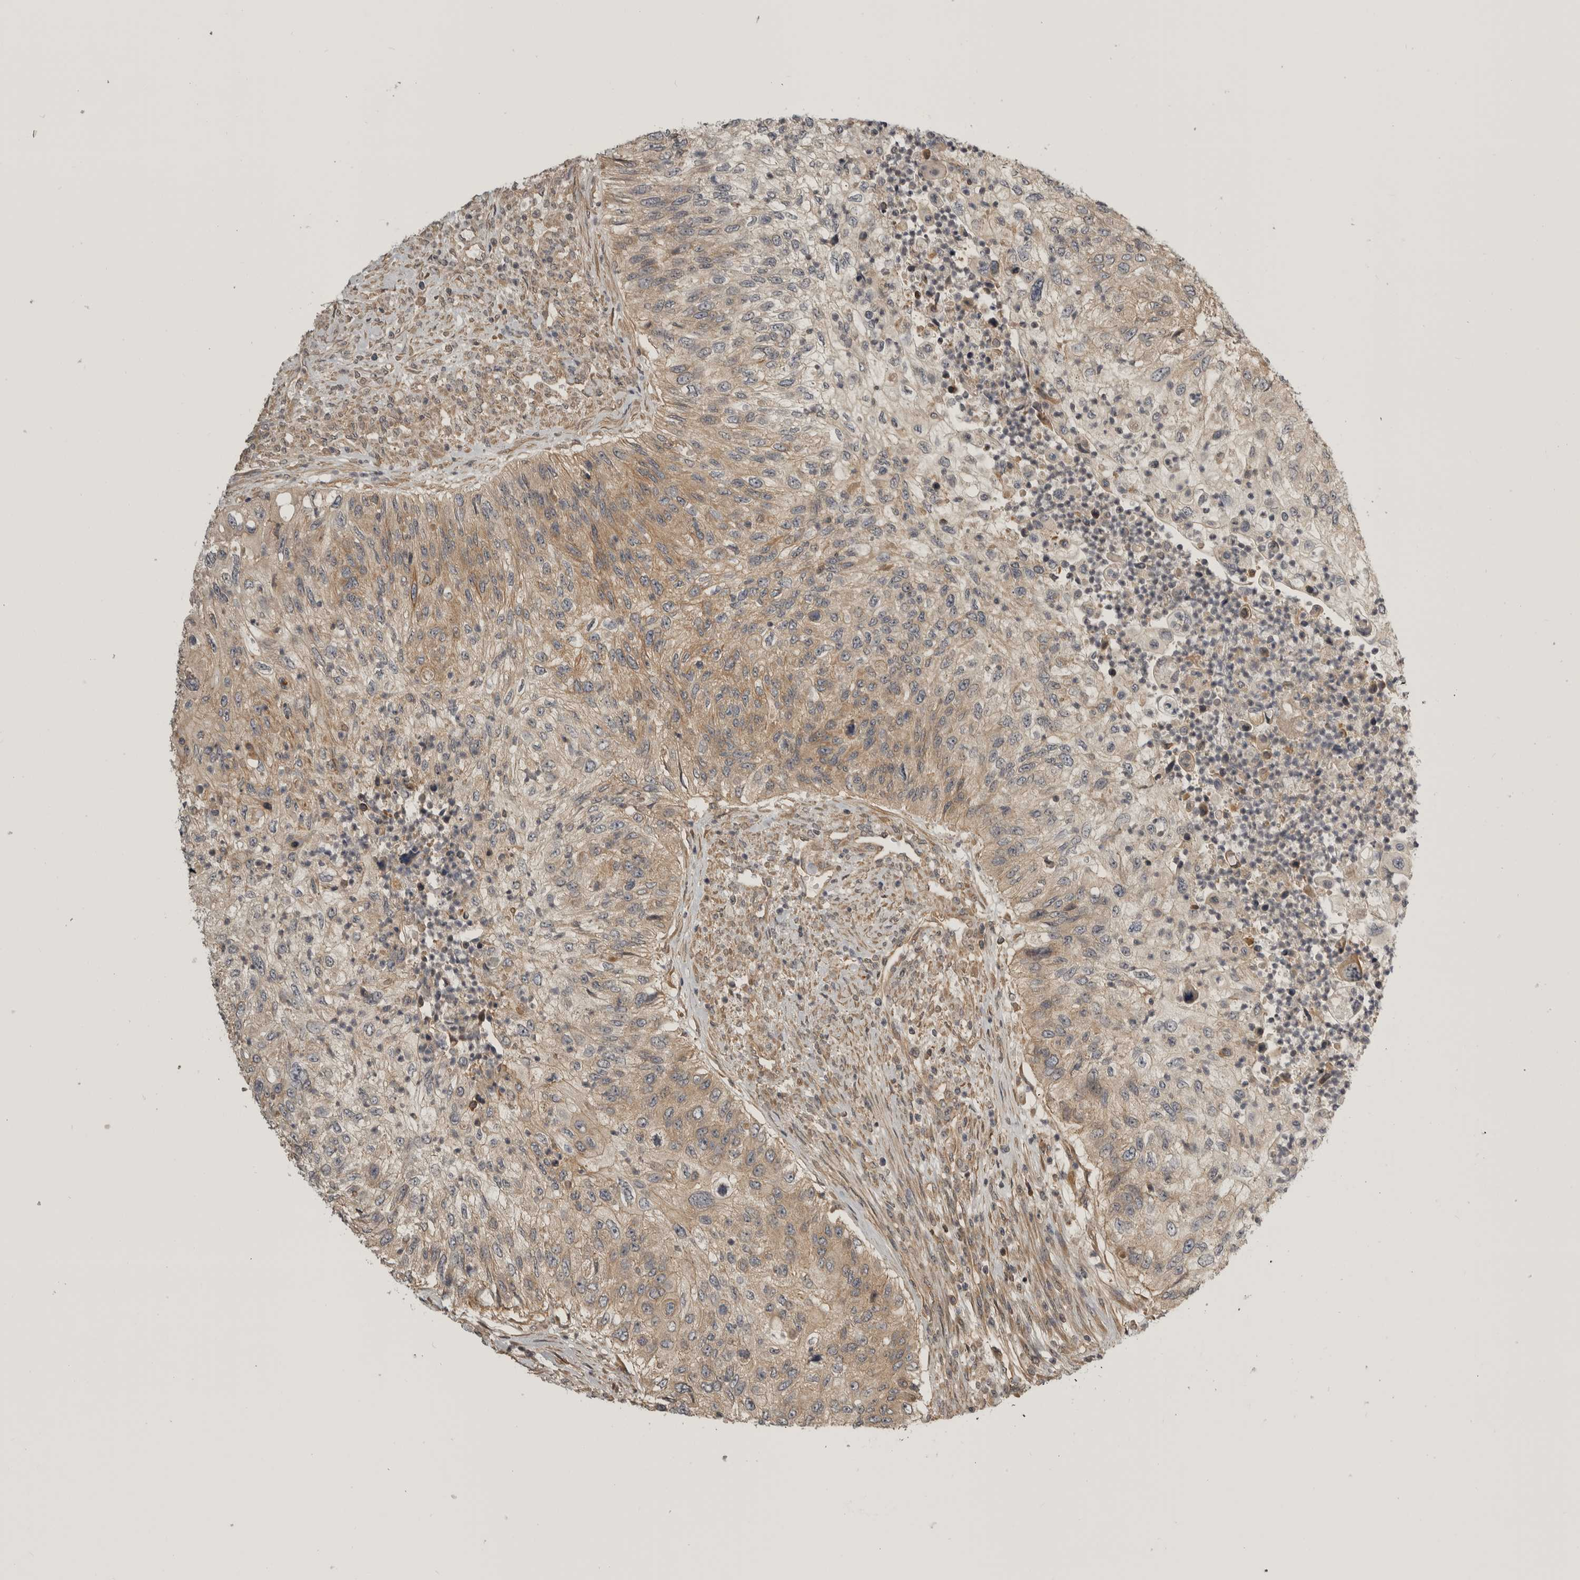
{"staining": {"intensity": "weak", "quantity": "25%-75%", "location": "cytoplasmic/membranous"}, "tissue": "urothelial cancer", "cell_type": "Tumor cells", "image_type": "cancer", "snomed": [{"axis": "morphology", "description": "Urothelial carcinoma, High grade"}, {"axis": "topography", "description": "Urinary bladder"}], "caption": "DAB immunohistochemical staining of human urothelial cancer displays weak cytoplasmic/membranous protein expression in approximately 25%-75% of tumor cells.", "gene": "CUEDC1", "patient": {"sex": "female", "age": 60}}